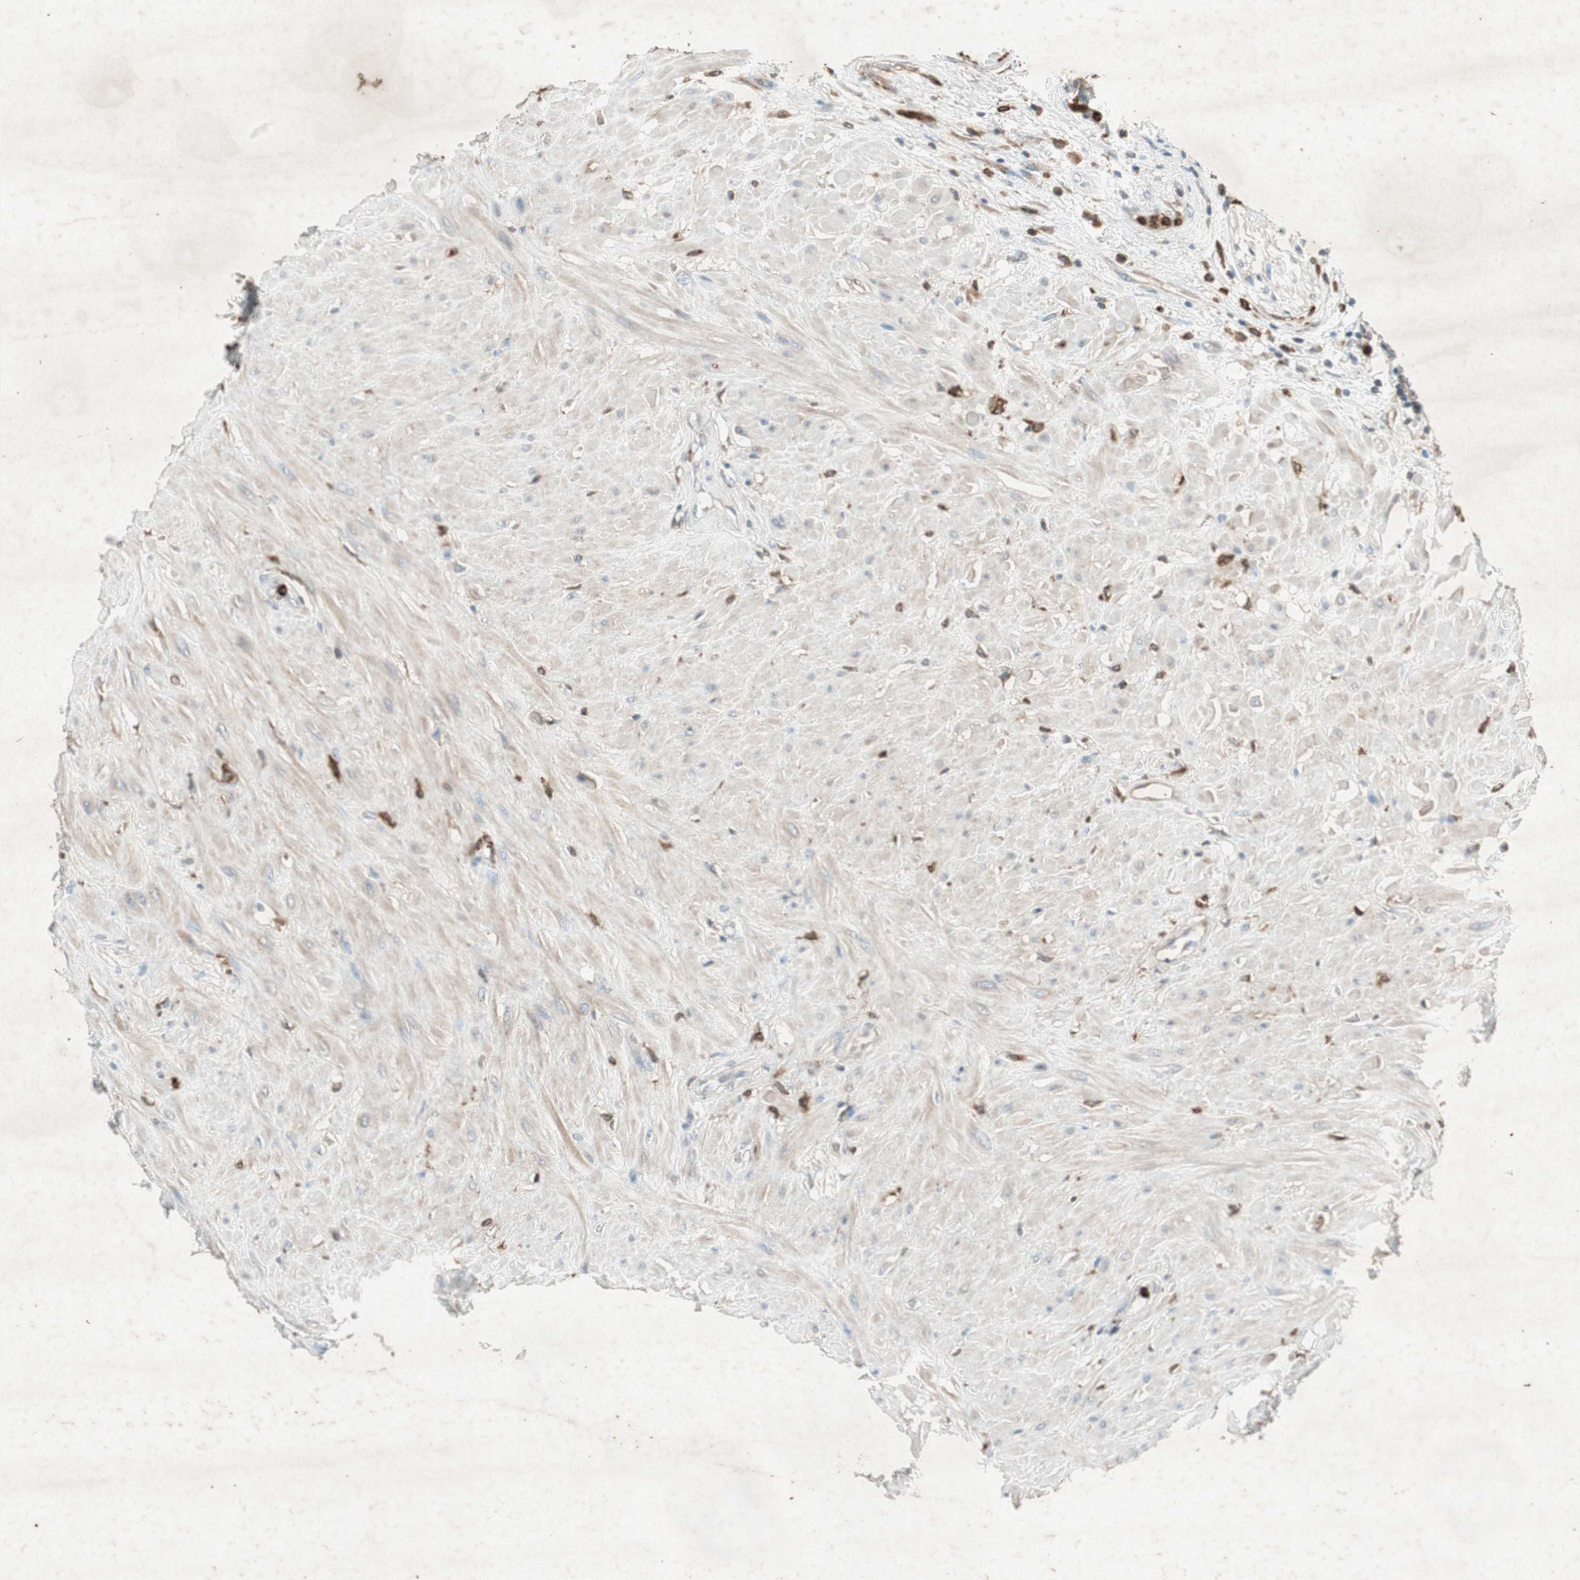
{"staining": {"intensity": "negative", "quantity": "none", "location": "none"}, "tissue": "seminal vesicle", "cell_type": "Glandular cells", "image_type": "normal", "snomed": [{"axis": "morphology", "description": "Normal tissue, NOS"}, {"axis": "topography", "description": "Seminal veicle"}], "caption": "Immunohistochemical staining of benign seminal vesicle shows no significant staining in glandular cells.", "gene": "TYROBP", "patient": {"sex": "male", "age": 61}}